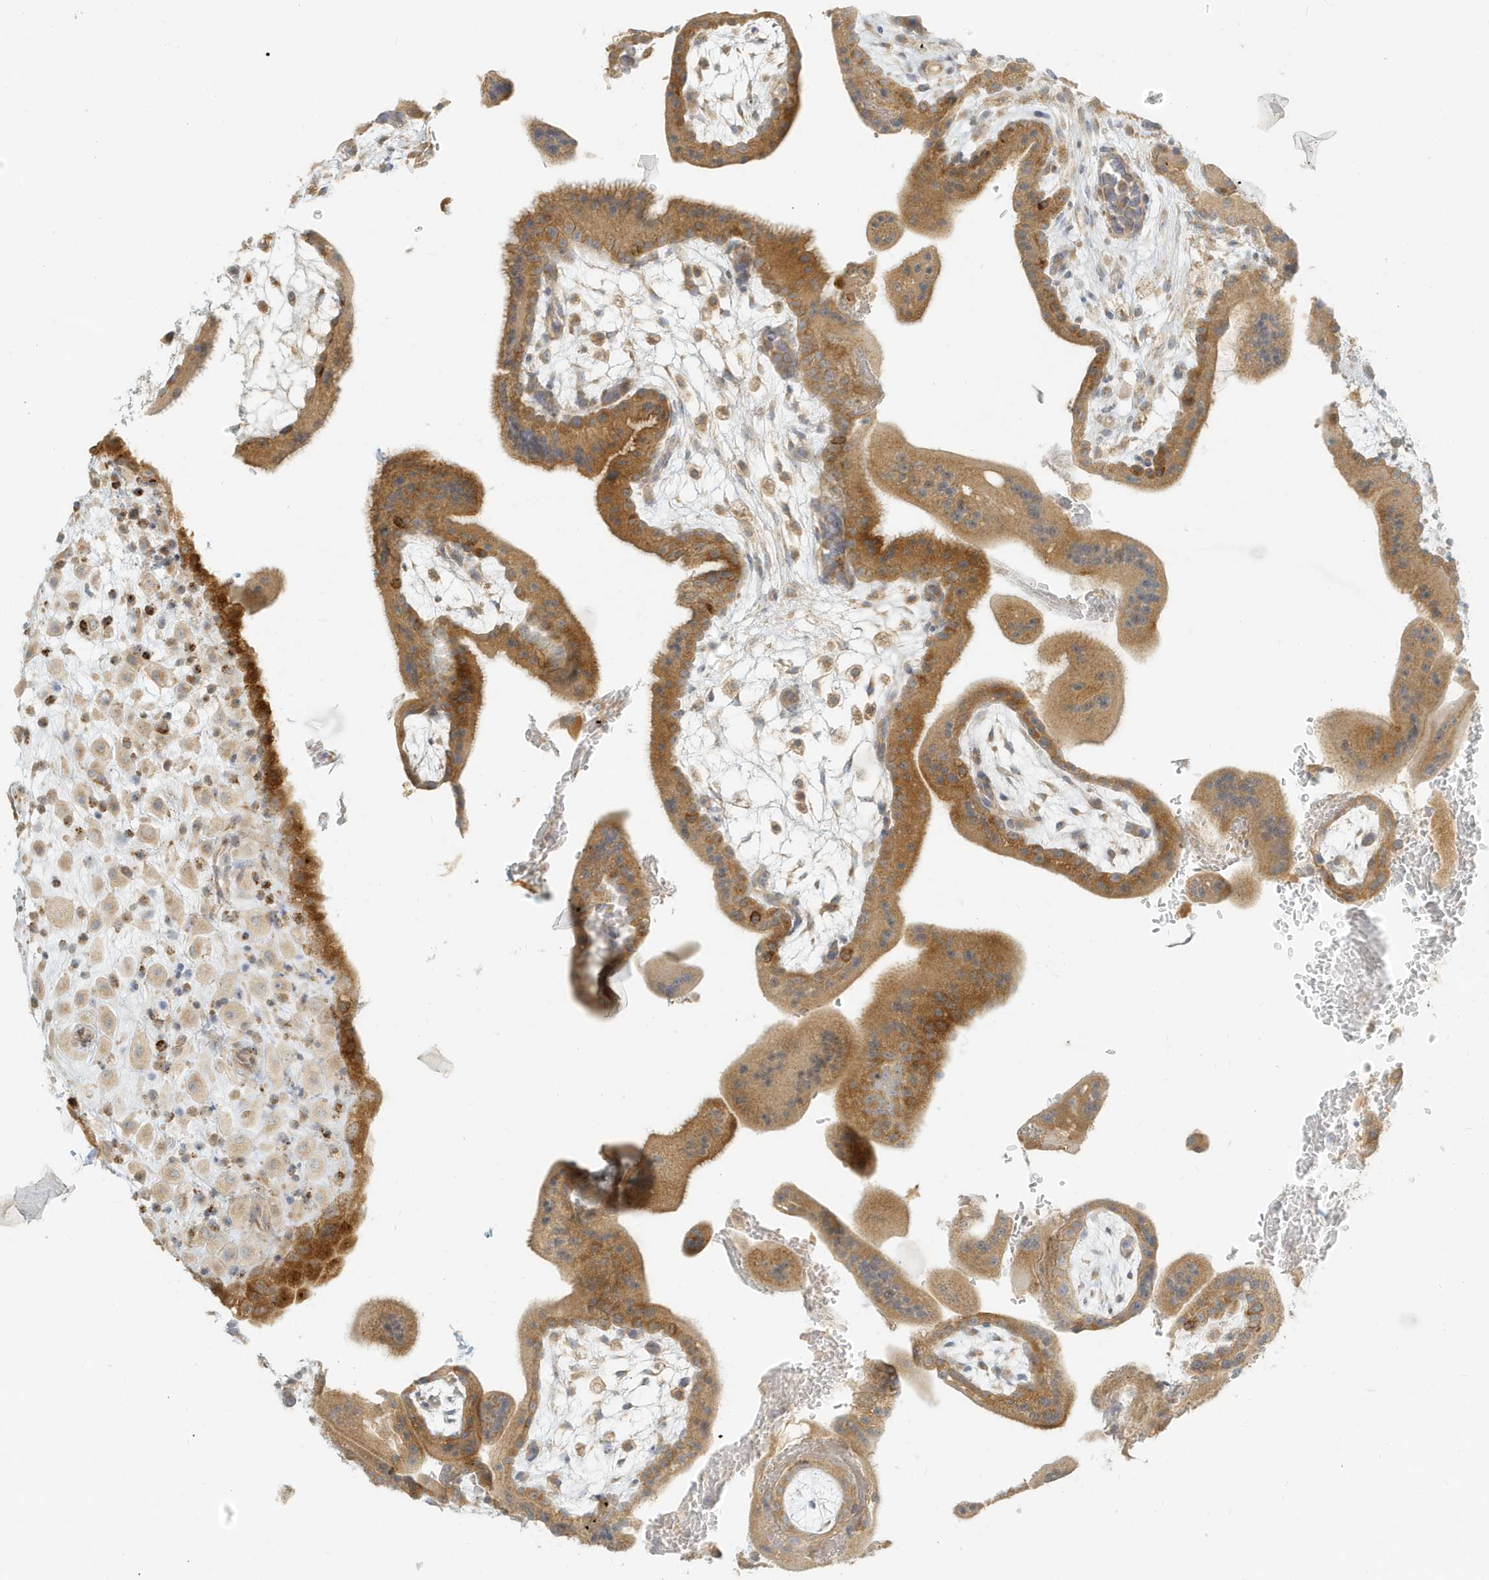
{"staining": {"intensity": "moderate", "quantity": ">75%", "location": "cytoplasmic/membranous"}, "tissue": "placenta", "cell_type": "Trophoblastic cells", "image_type": "normal", "snomed": [{"axis": "morphology", "description": "Normal tissue, NOS"}, {"axis": "topography", "description": "Placenta"}], "caption": "A brown stain labels moderate cytoplasmic/membranous positivity of a protein in trophoblastic cells of benign placenta. The staining was performed using DAB, with brown indicating positive protein expression. Nuclei are stained blue with hematoxylin.", "gene": "MCOLN1", "patient": {"sex": "female", "age": 35}}